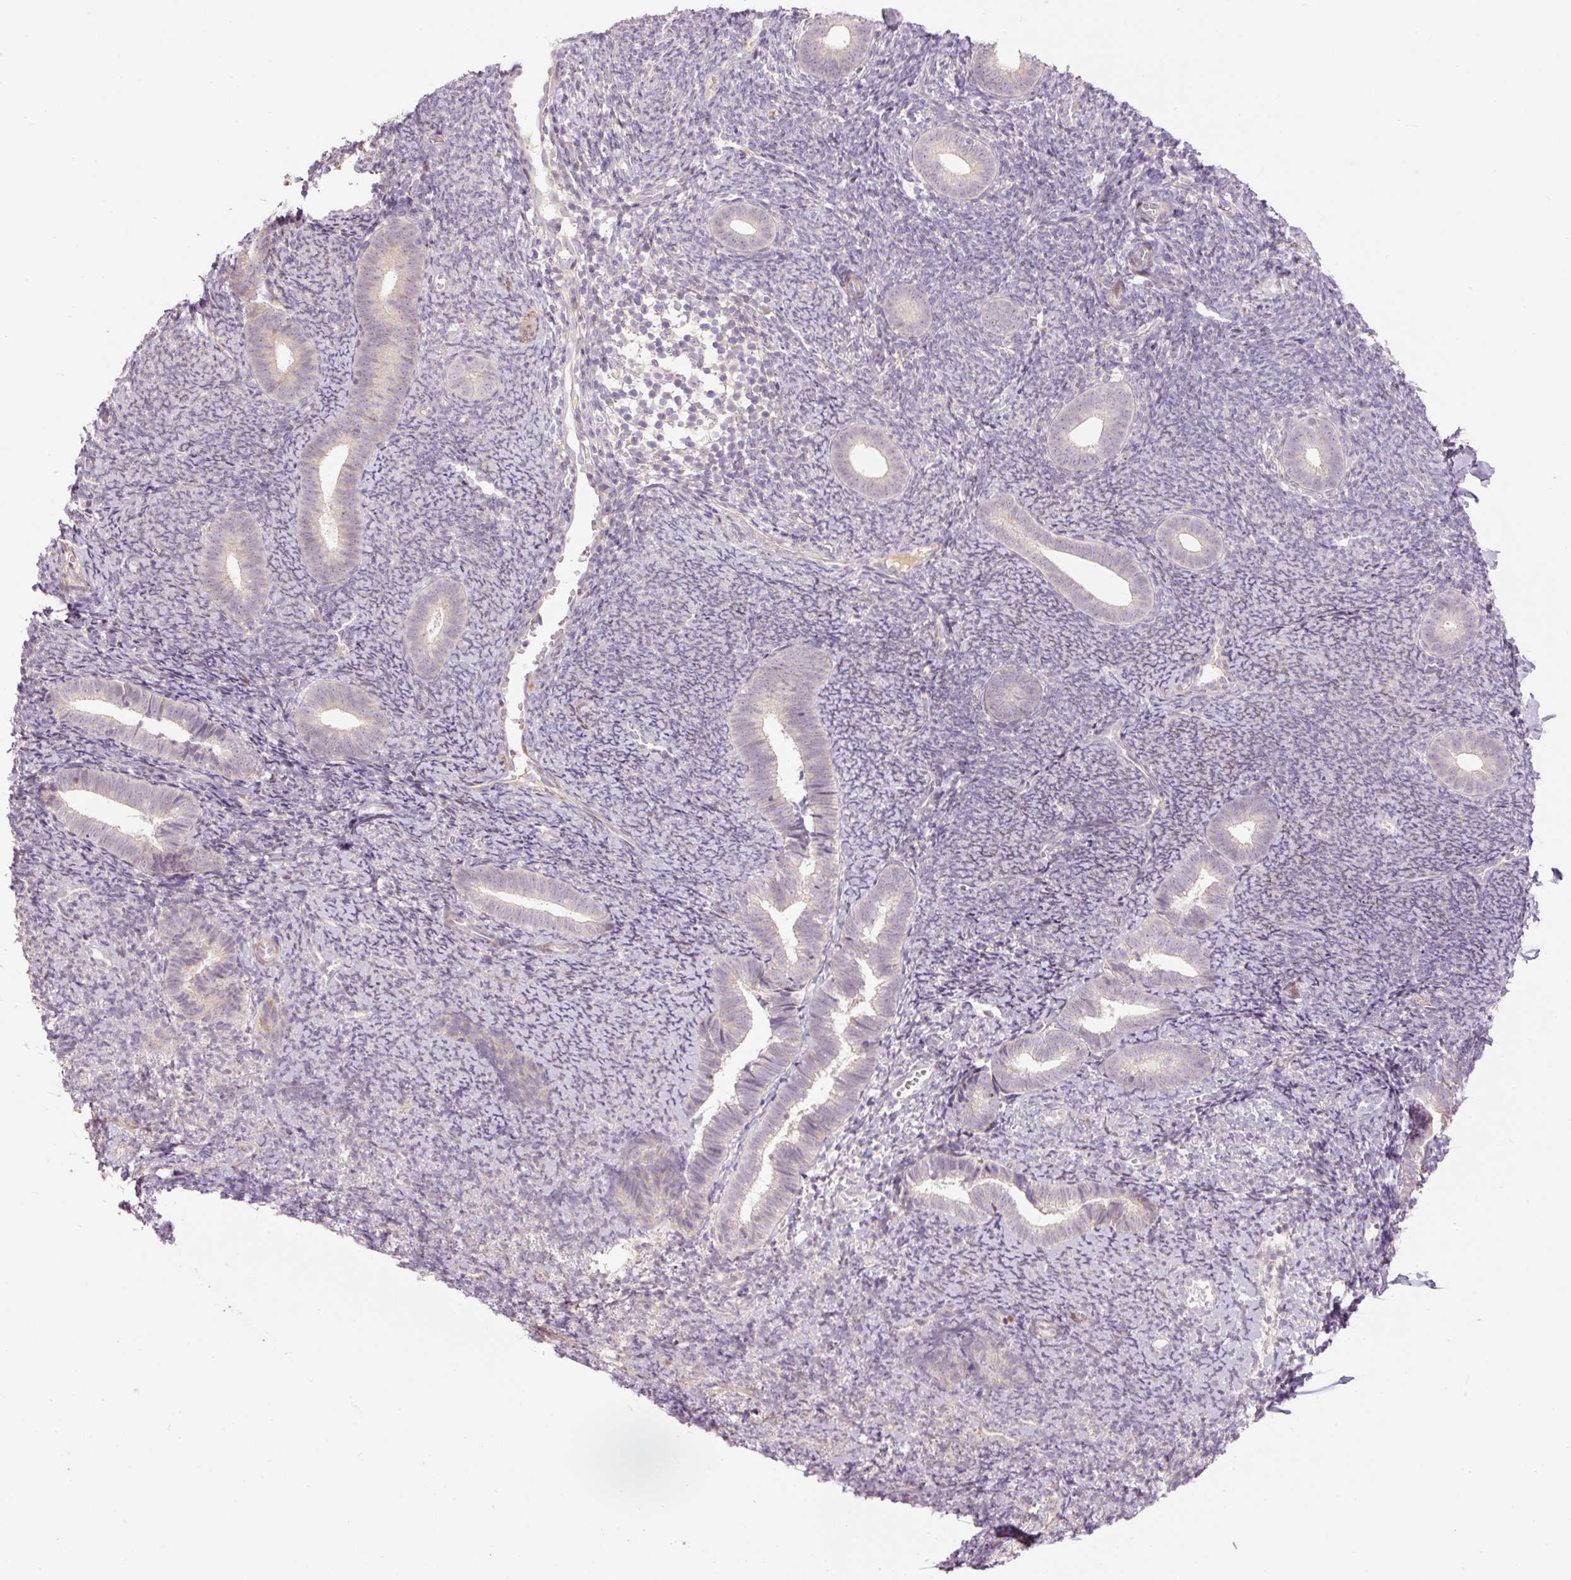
{"staining": {"intensity": "moderate", "quantity": "<25%", "location": "nuclear"}, "tissue": "endometrium", "cell_type": "Cells in endometrial stroma", "image_type": "normal", "snomed": [{"axis": "morphology", "description": "Normal tissue, NOS"}, {"axis": "topography", "description": "Endometrium"}], "caption": "Immunohistochemical staining of unremarkable human endometrium displays low levels of moderate nuclear expression in approximately <25% of cells in endometrial stroma. The staining was performed using DAB (3,3'-diaminobenzidine) to visualize the protein expression in brown, while the nuclei were stained in blue with hematoxylin (Magnification: 20x).", "gene": "SLC29A3", "patient": {"sex": "female", "age": 39}}